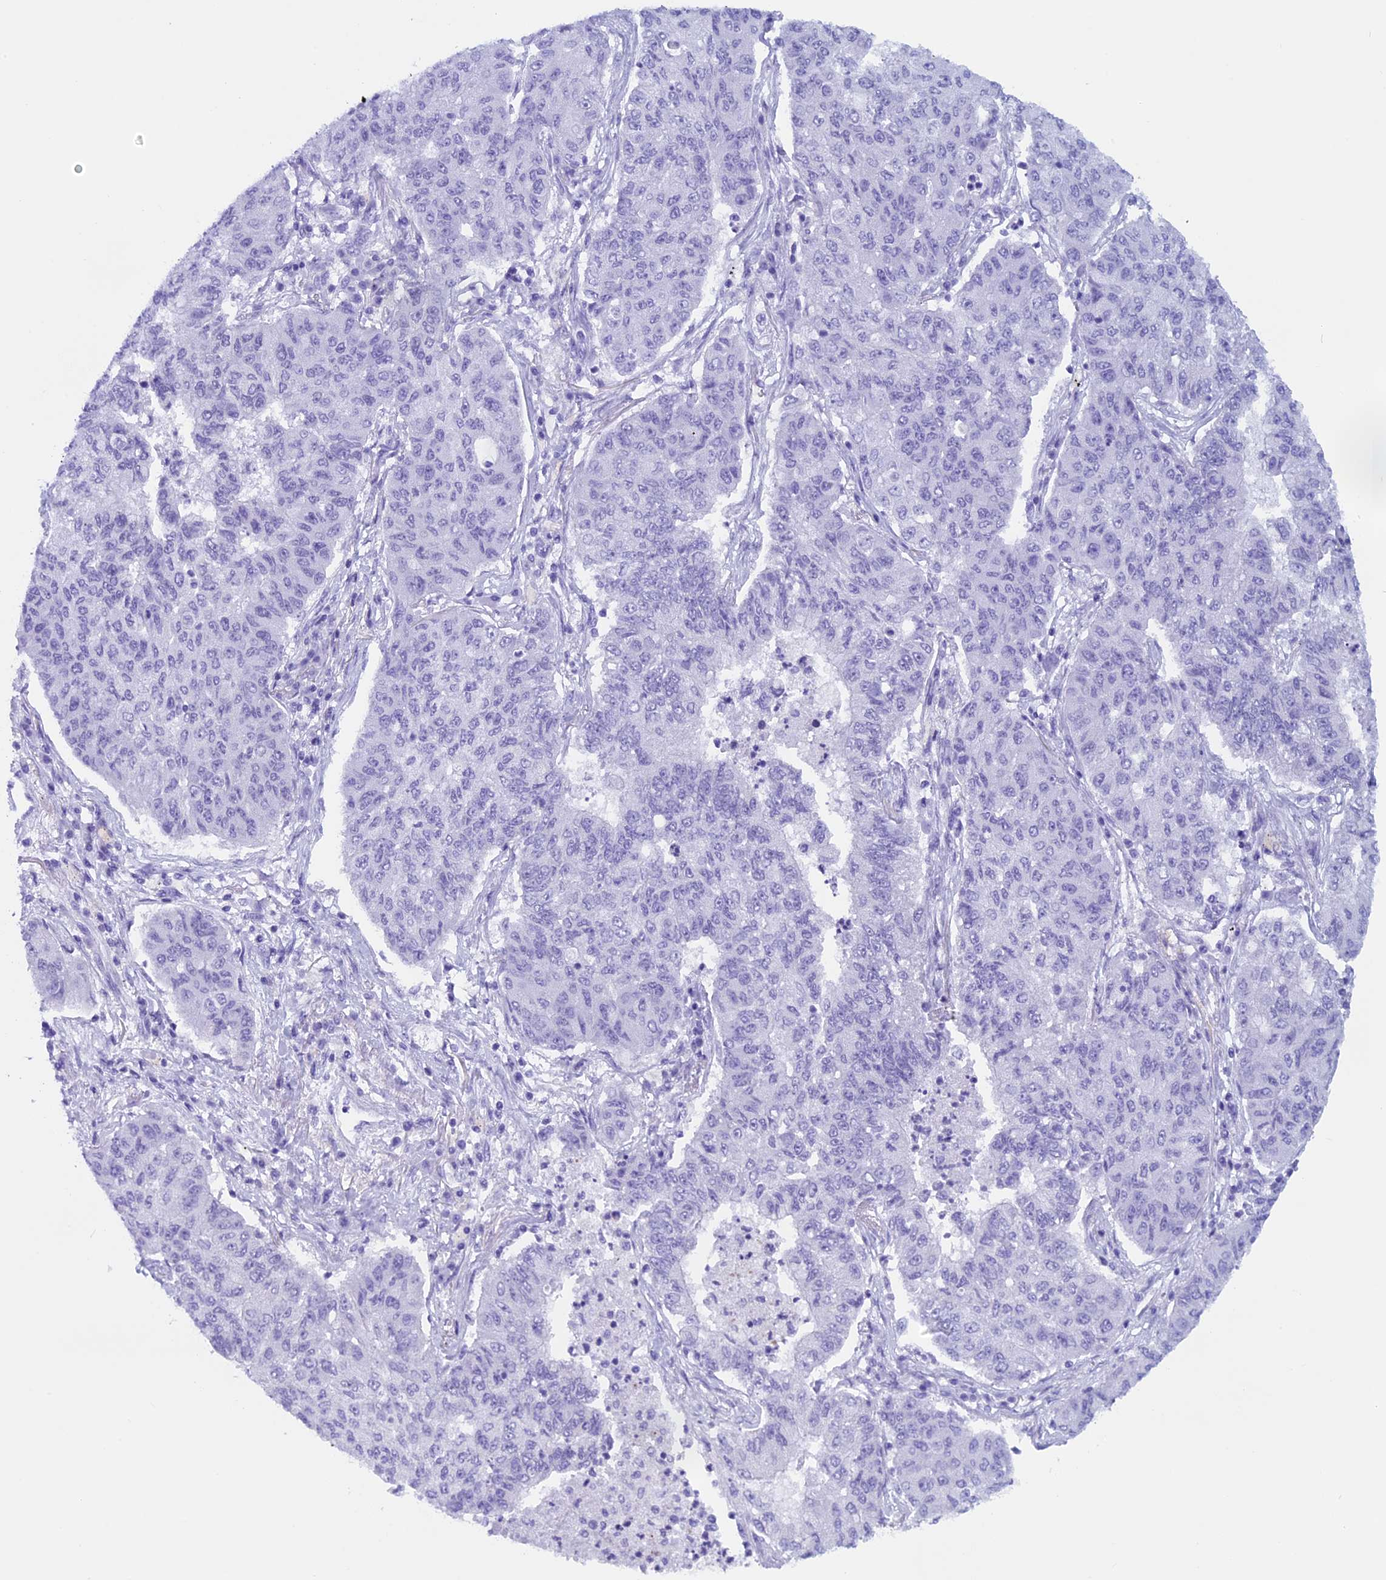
{"staining": {"intensity": "negative", "quantity": "none", "location": "none"}, "tissue": "lung cancer", "cell_type": "Tumor cells", "image_type": "cancer", "snomed": [{"axis": "morphology", "description": "Squamous cell carcinoma, NOS"}, {"axis": "topography", "description": "Lung"}], "caption": "Immunohistochemistry of squamous cell carcinoma (lung) displays no staining in tumor cells. (Stains: DAB IHC with hematoxylin counter stain, Microscopy: brightfield microscopy at high magnification).", "gene": "FAM169A", "patient": {"sex": "male", "age": 74}}